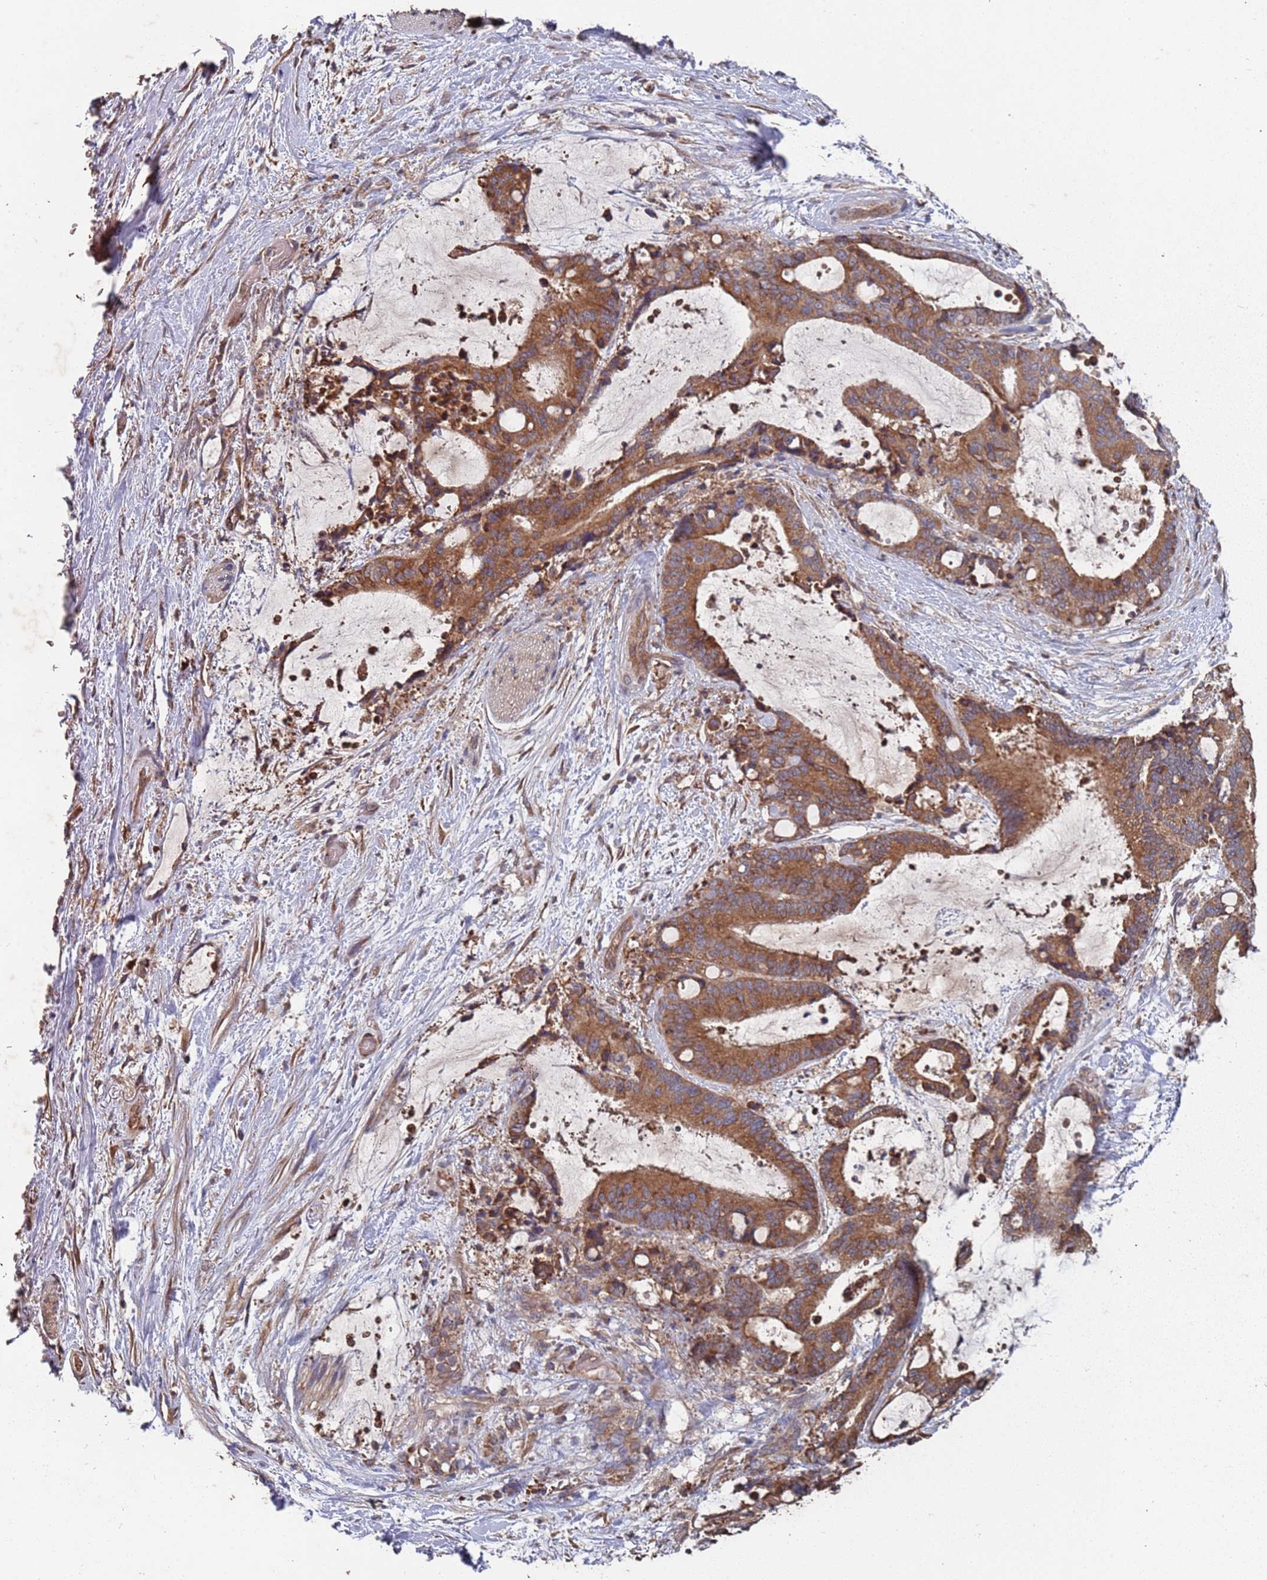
{"staining": {"intensity": "strong", "quantity": ">75%", "location": "cytoplasmic/membranous"}, "tissue": "liver cancer", "cell_type": "Tumor cells", "image_type": "cancer", "snomed": [{"axis": "morphology", "description": "Normal tissue, NOS"}, {"axis": "morphology", "description": "Cholangiocarcinoma"}, {"axis": "topography", "description": "Liver"}, {"axis": "topography", "description": "Peripheral nerve tissue"}], "caption": "Liver cancer (cholangiocarcinoma) stained with DAB (3,3'-diaminobenzidine) immunohistochemistry (IHC) reveals high levels of strong cytoplasmic/membranous staining in about >75% of tumor cells. The staining was performed using DAB (3,3'-diaminobenzidine), with brown indicating positive protein expression. Nuclei are stained blue with hematoxylin.", "gene": "ATG5", "patient": {"sex": "female", "age": 73}}